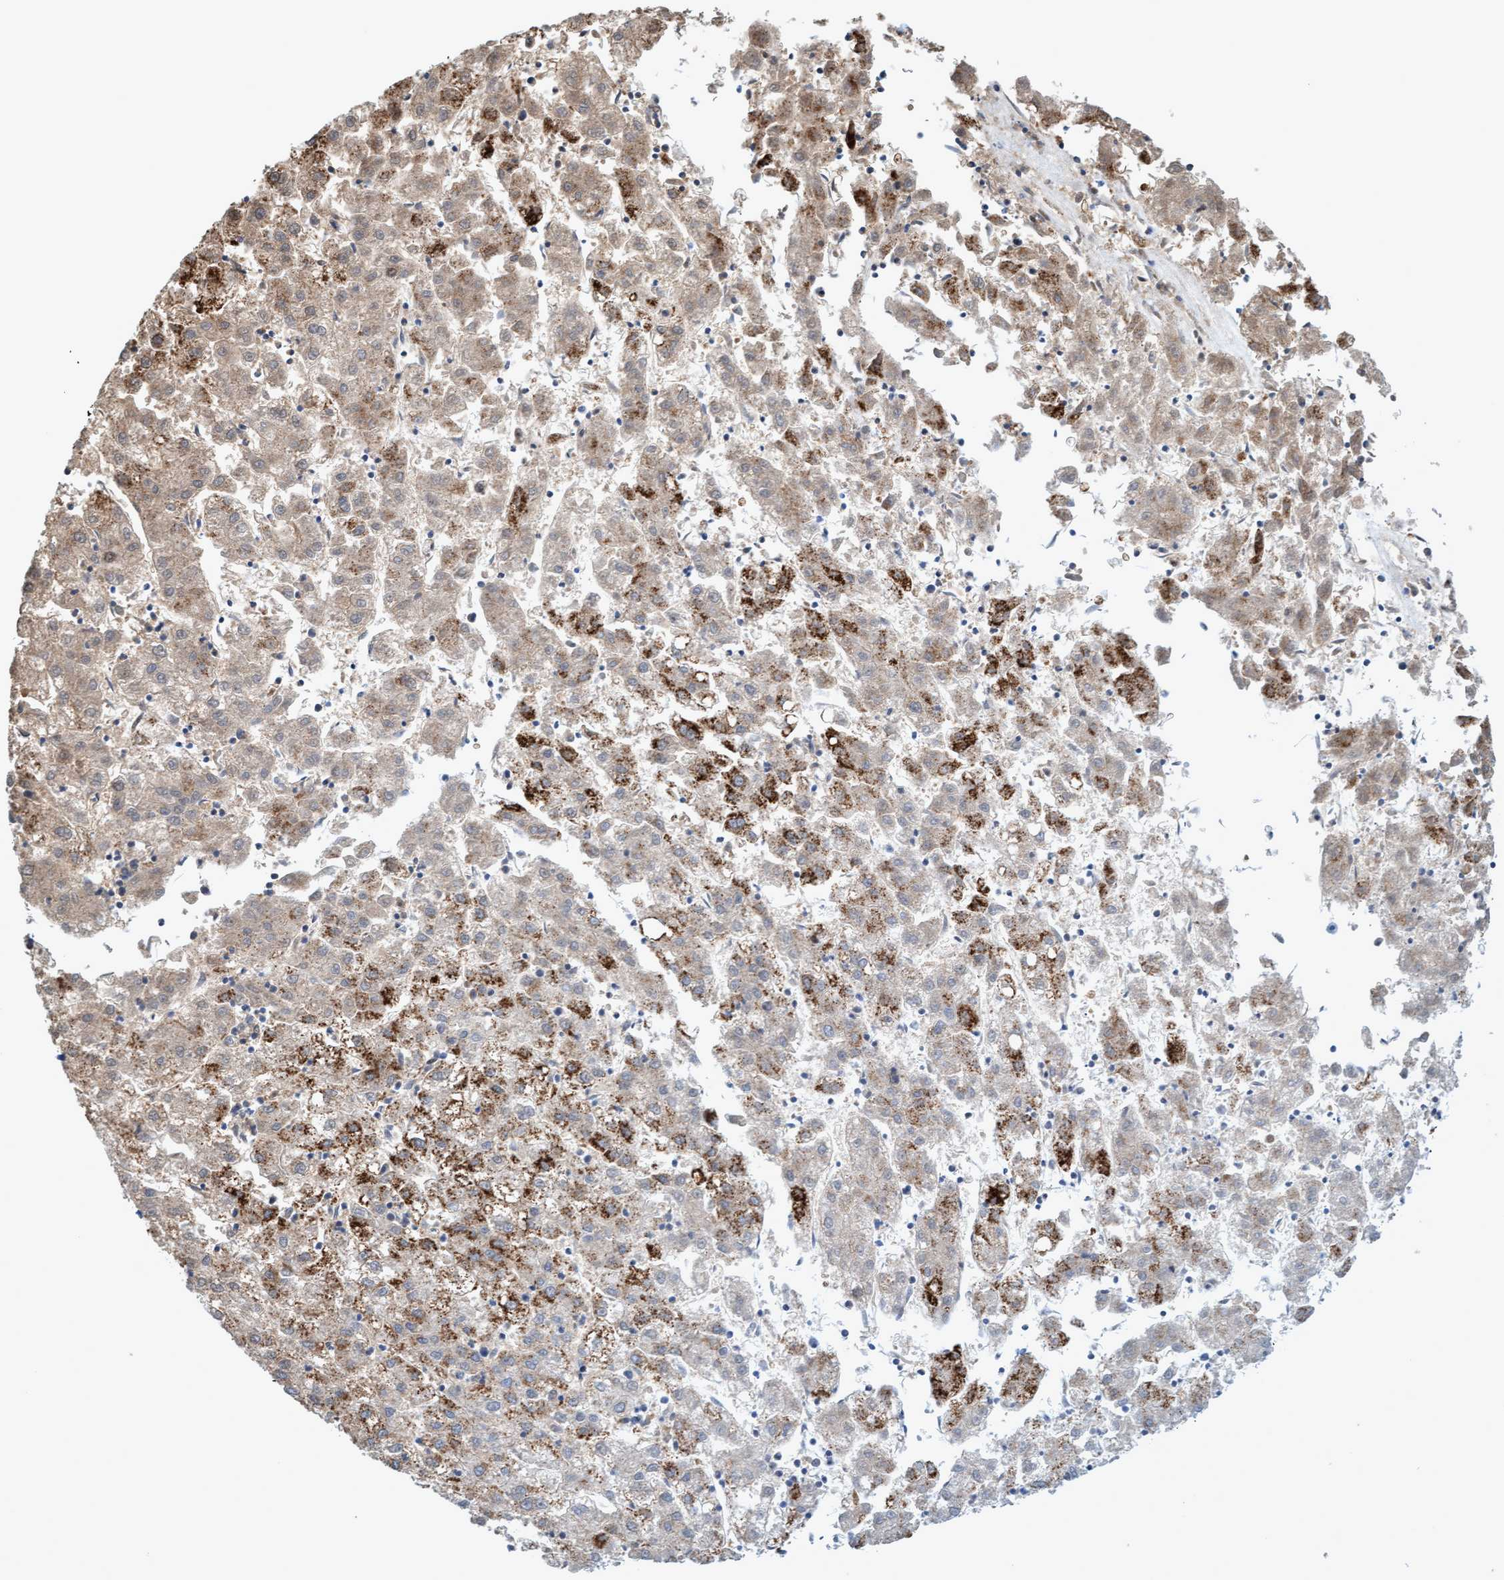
{"staining": {"intensity": "strong", "quantity": "<25%", "location": "cytoplasmic/membranous"}, "tissue": "liver cancer", "cell_type": "Tumor cells", "image_type": "cancer", "snomed": [{"axis": "morphology", "description": "Carcinoma, Hepatocellular, NOS"}, {"axis": "topography", "description": "Liver"}], "caption": "Protein expression analysis of liver cancer reveals strong cytoplasmic/membranous expression in approximately <25% of tumor cells. The staining was performed using DAB, with brown indicating positive protein expression. Nuclei are stained blue with hematoxylin.", "gene": "MTFR1", "patient": {"sex": "male", "age": 72}}